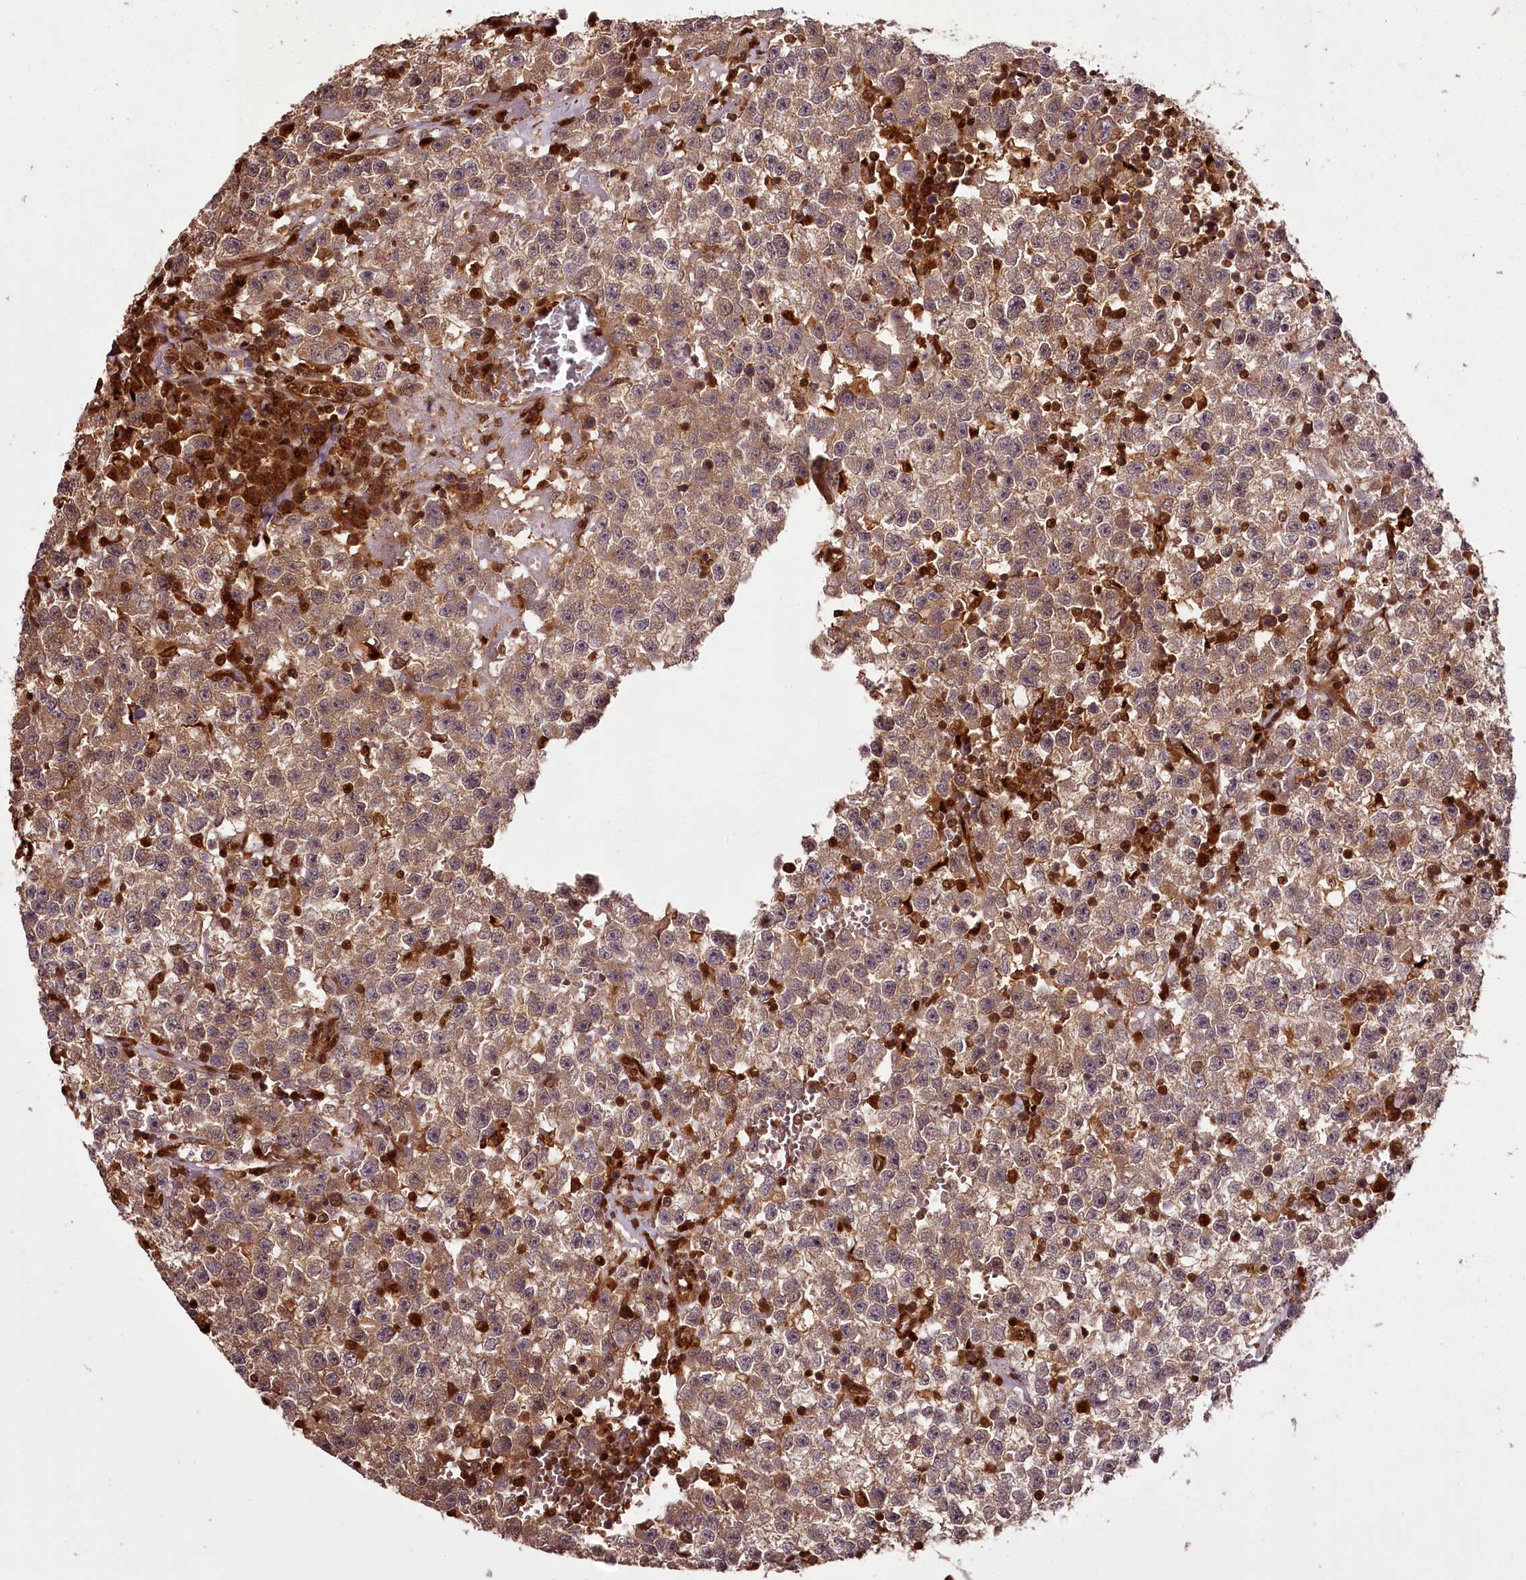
{"staining": {"intensity": "moderate", "quantity": ">75%", "location": "cytoplasmic/membranous"}, "tissue": "testis cancer", "cell_type": "Tumor cells", "image_type": "cancer", "snomed": [{"axis": "morphology", "description": "Seminoma, NOS"}, {"axis": "topography", "description": "Testis"}], "caption": "Protein expression by immunohistochemistry (IHC) reveals moderate cytoplasmic/membranous expression in about >75% of tumor cells in testis seminoma.", "gene": "NPRL2", "patient": {"sex": "male", "age": 22}}